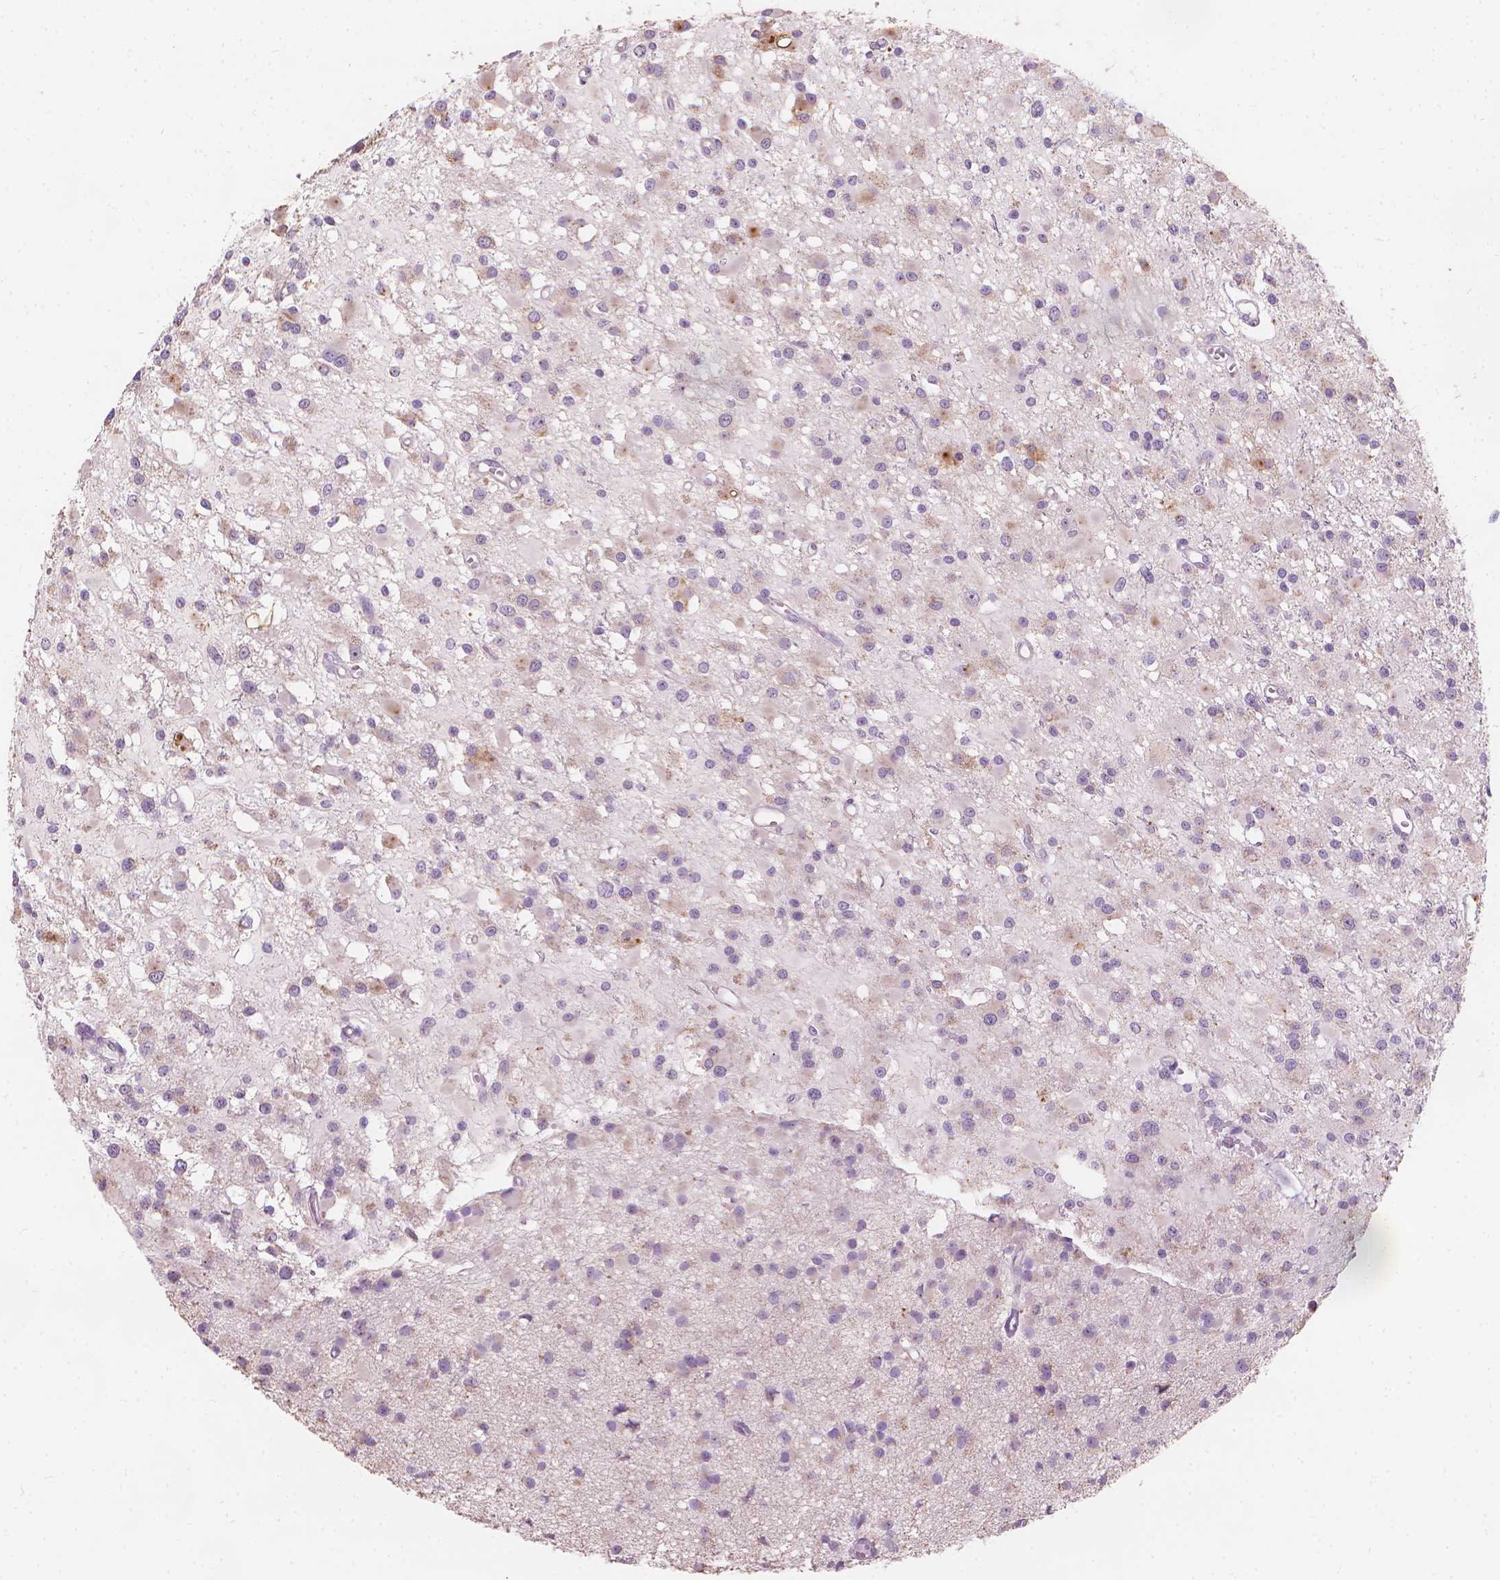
{"staining": {"intensity": "negative", "quantity": "none", "location": "none"}, "tissue": "glioma", "cell_type": "Tumor cells", "image_type": "cancer", "snomed": [{"axis": "morphology", "description": "Glioma, malignant, High grade"}, {"axis": "topography", "description": "Brain"}], "caption": "The micrograph demonstrates no significant staining in tumor cells of malignant high-grade glioma.", "gene": "GPRC5A", "patient": {"sex": "male", "age": 54}}